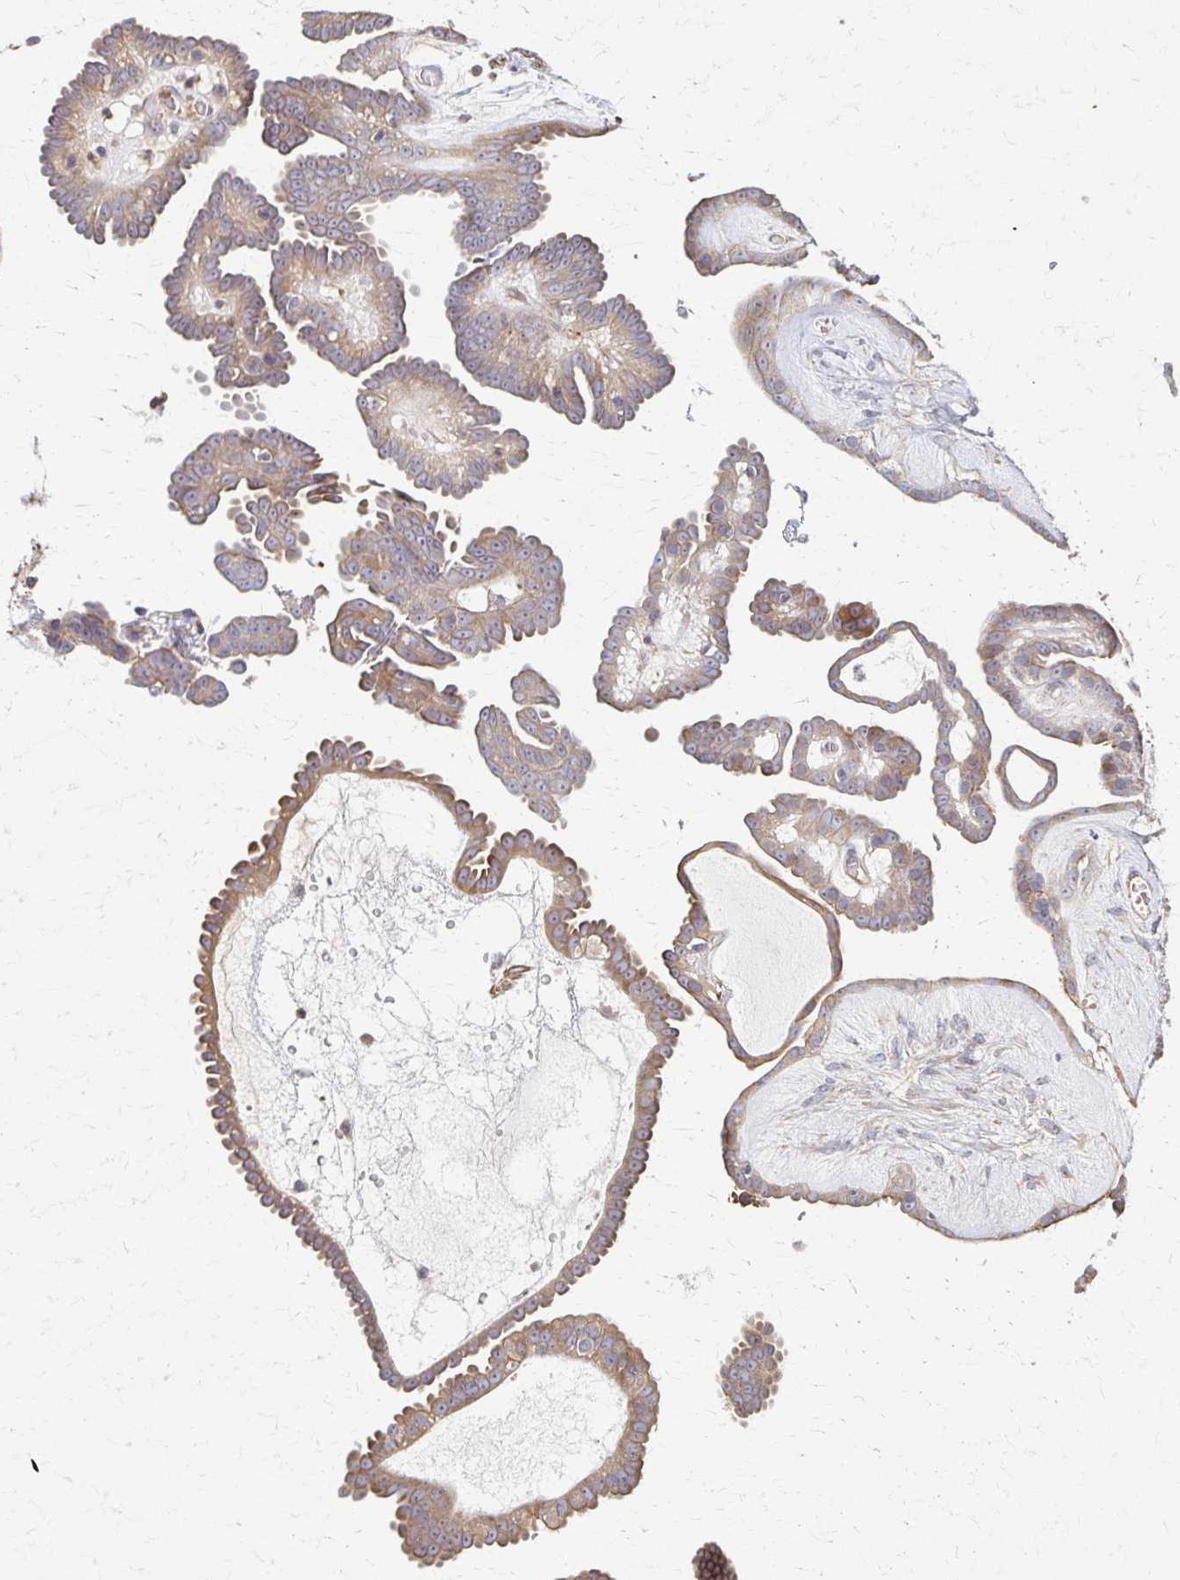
{"staining": {"intensity": "weak", "quantity": ">75%", "location": "cytoplasmic/membranous"}, "tissue": "ovarian cancer", "cell_type": "Tumor cells", "image_type": "cancer", "snomed": [{"axis": "morphology", "description": "Cystadenocarcinoma, serous, NOS"}, {"axis": "topography", "description": "Ovary"}], "caption": "Human ovarian cancer (serous cystadenocarcinoma) stained with a protein marker reveals weak staining in tumor cells.", "gene": "DSP", "patient": {"sex": "female", "age": 71}}